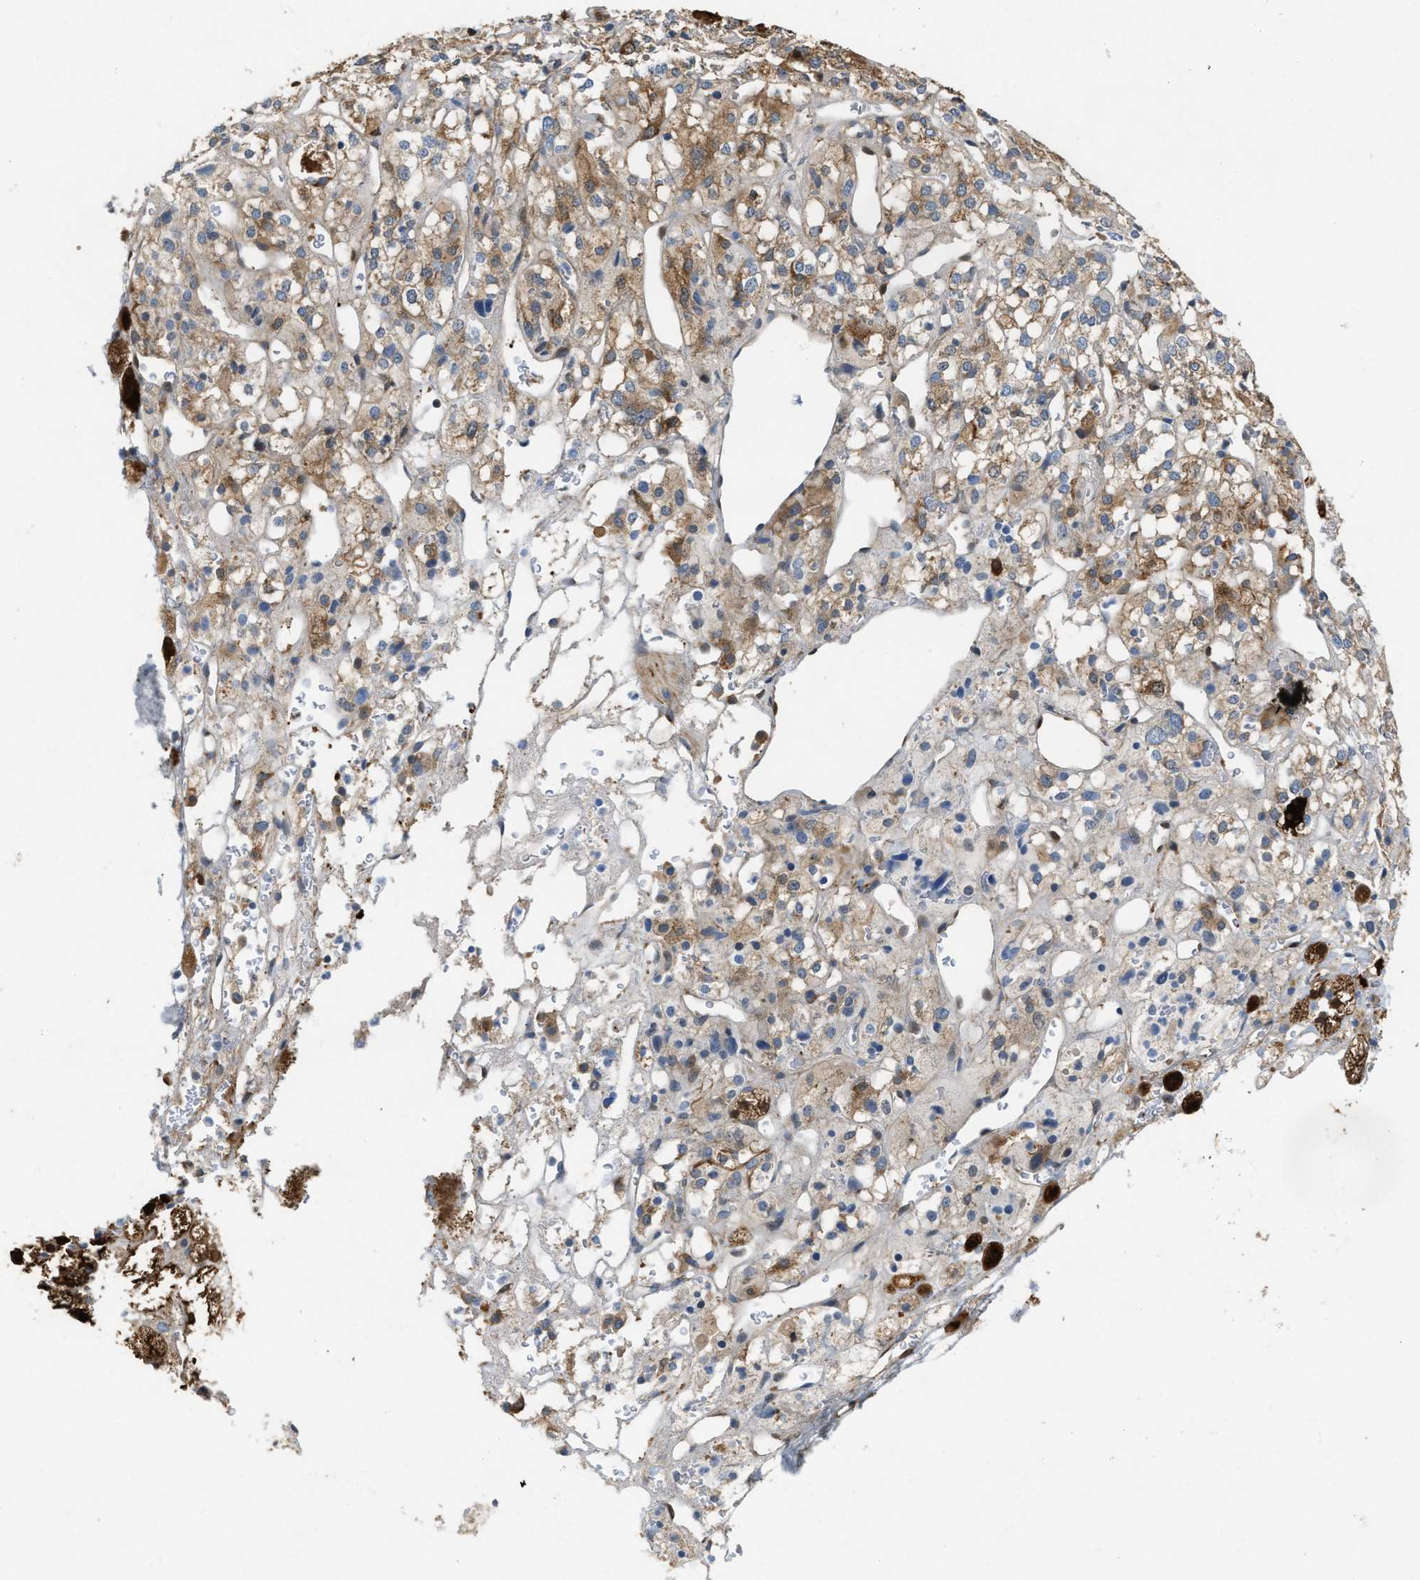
{"staining": {"intensity": "strong", "quantity": ">75%", "location": "cytoplasmic/membranous"}, "tissue": "adrenal gland", "cell_type": "Glandular cells", "image_type": "normal", "snomed": [{"axis": "morphology", "description": "Normal tissue, NOS"}, {"axis": "topography", "description": "Adrenal gland"}], "caption": "Glandular cells reveal high levels of strong cytoplasmic/membranous positivity in about >75% of cells in unremarkable adrenal gland.", "gene": "ASS1", "patient": {"sex": "male", "age": 56}}